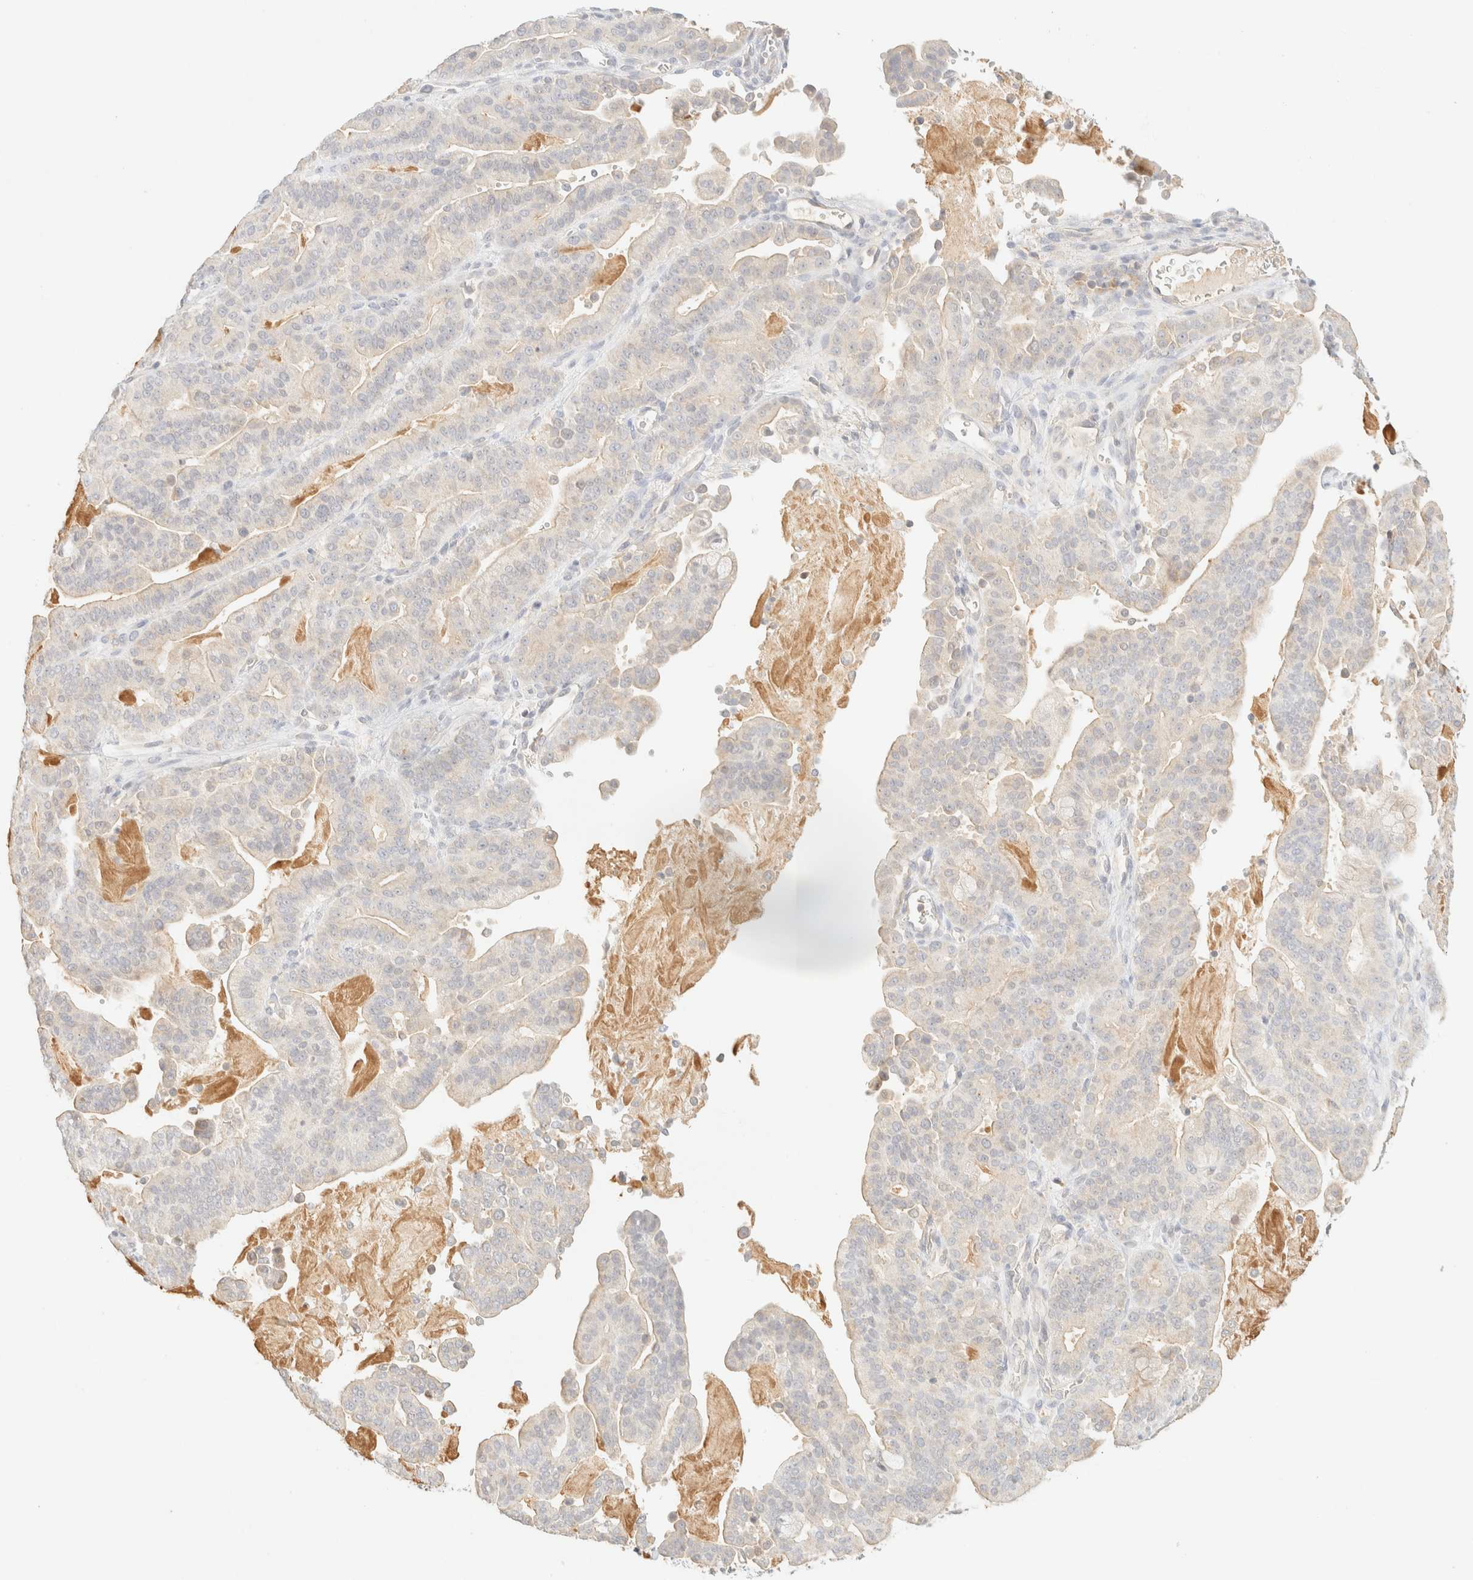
{"staining": {"intensity": "negative", "quantity": "none", "location": "none"}, "tissue": "pancreatic cancer", "cell_type": "Tumor cells", "image_type": "cancer", "snomed": [{"axis": "morphology", "description": "Adenocarcinoma, NOS"}, {"axis": "topography", "description": "Pancreas"}], "caption": "This micrograph is of pancreatic cancer (adenocarcinoma) stained with immunohistochemistry (IHC) to label a protein in brown with the nuclei are counter-stained blue. There is no staining in tumor cells. (DAB immunohistochemistry (IHC) visualized using brightfield microscopy, high magnification).", "gene": "TIMD4", "patient": {"sex": "male", "age": 63}}